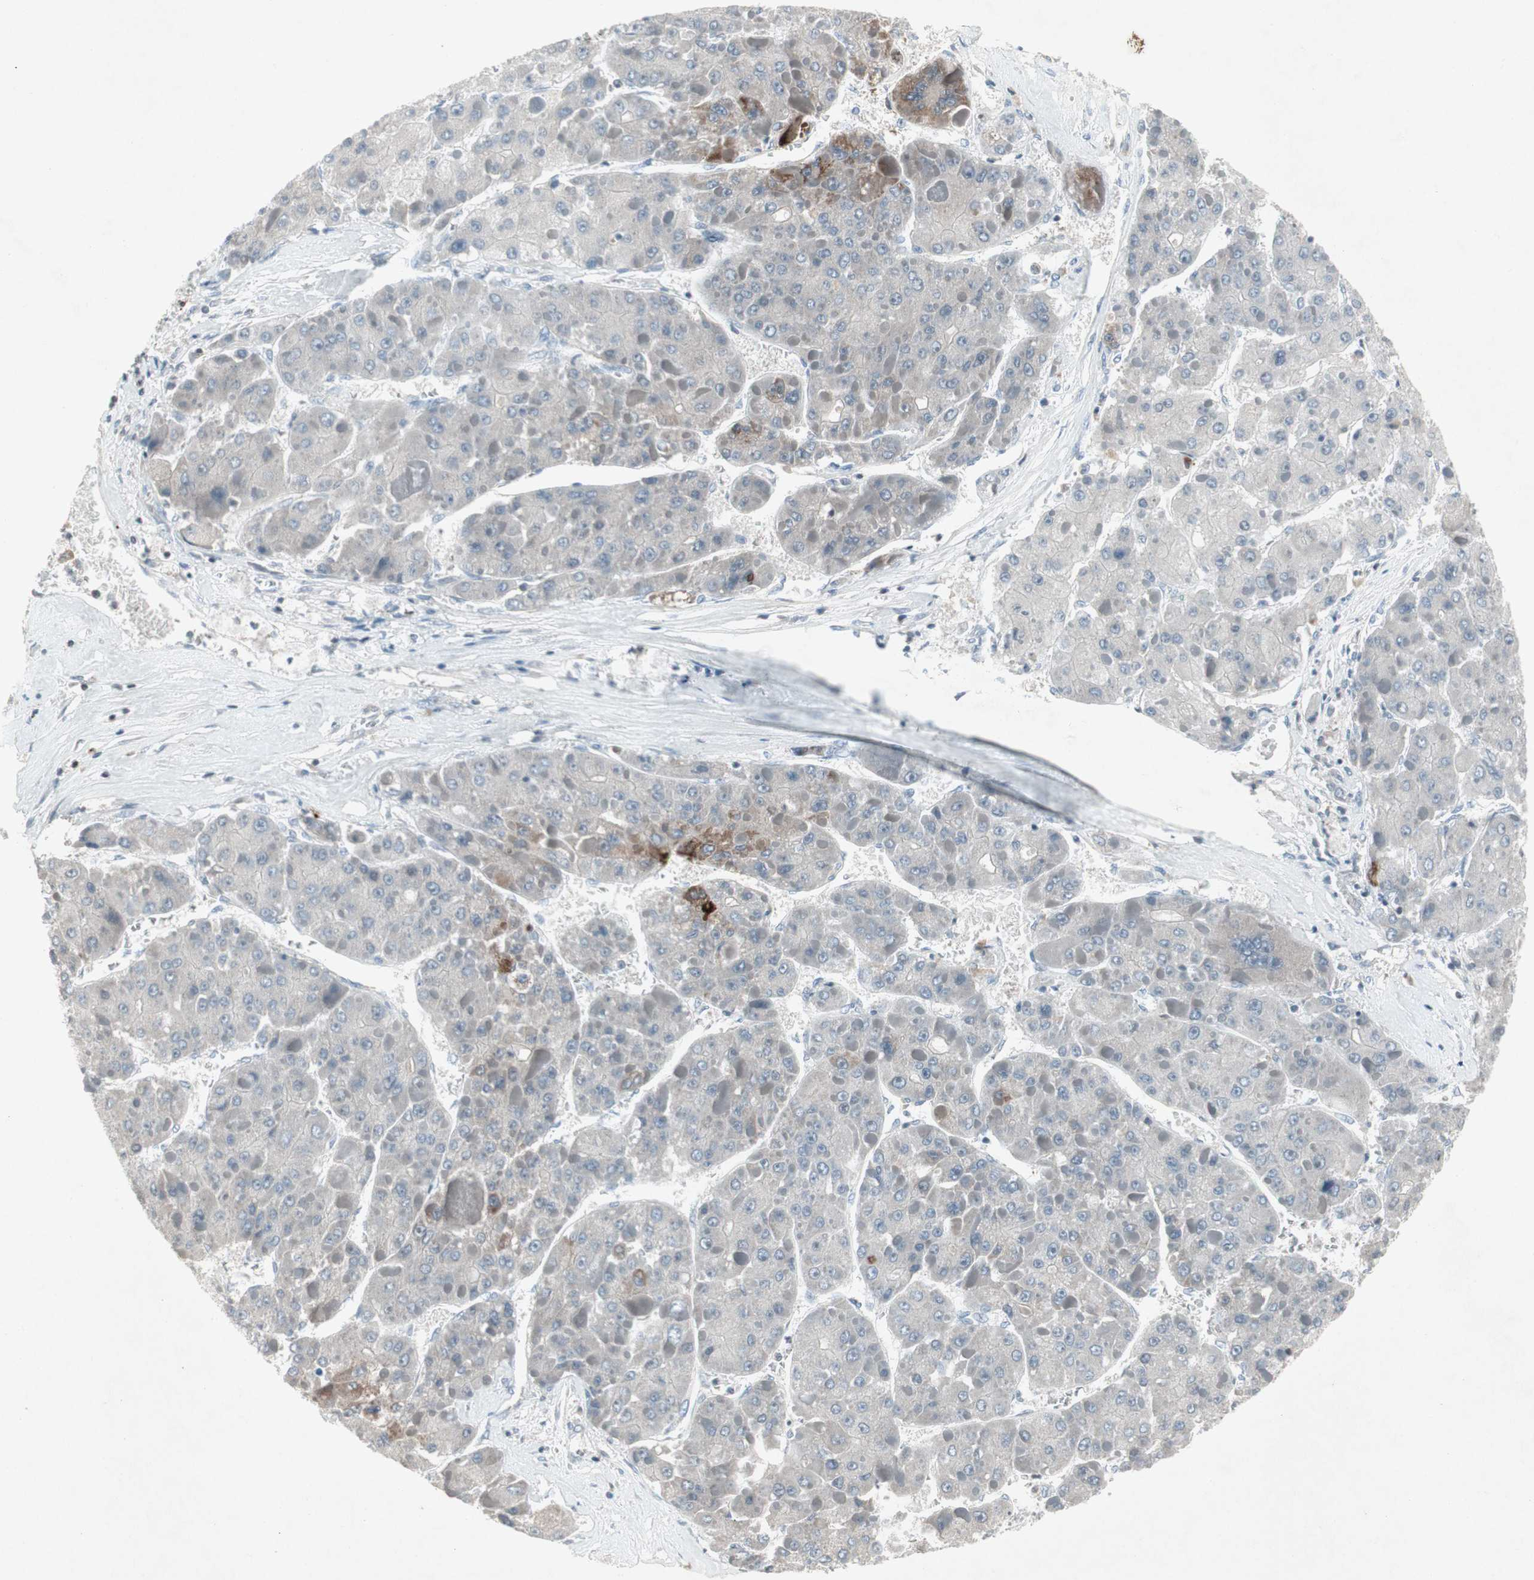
{"staining": {"intensity": "strong", "quantity": "<25%", "location": "cytoplasmic/membranous"}, "tissue": "liver cancer", "cell_type": "Tumor cells", "image_type": "cancer", "snomed": [{"axis": "morphology", "description": "Carcinoma, Hepatocellular, NOS"}, {"axis": "topography", "description": "Liver"}], "caption": "IHC (DAB (3,3'-diaminobenzidine)) staining of hepatocellular carcinoma (liver) shows strong cytoplasmic/membranous protein expression in approximately <25% of tumor cells. The protein of interest is shown in brown color, while the nuclei are stained blue.", "gene": "ARG2", "patient": {"sex": "female", "age": 73}}